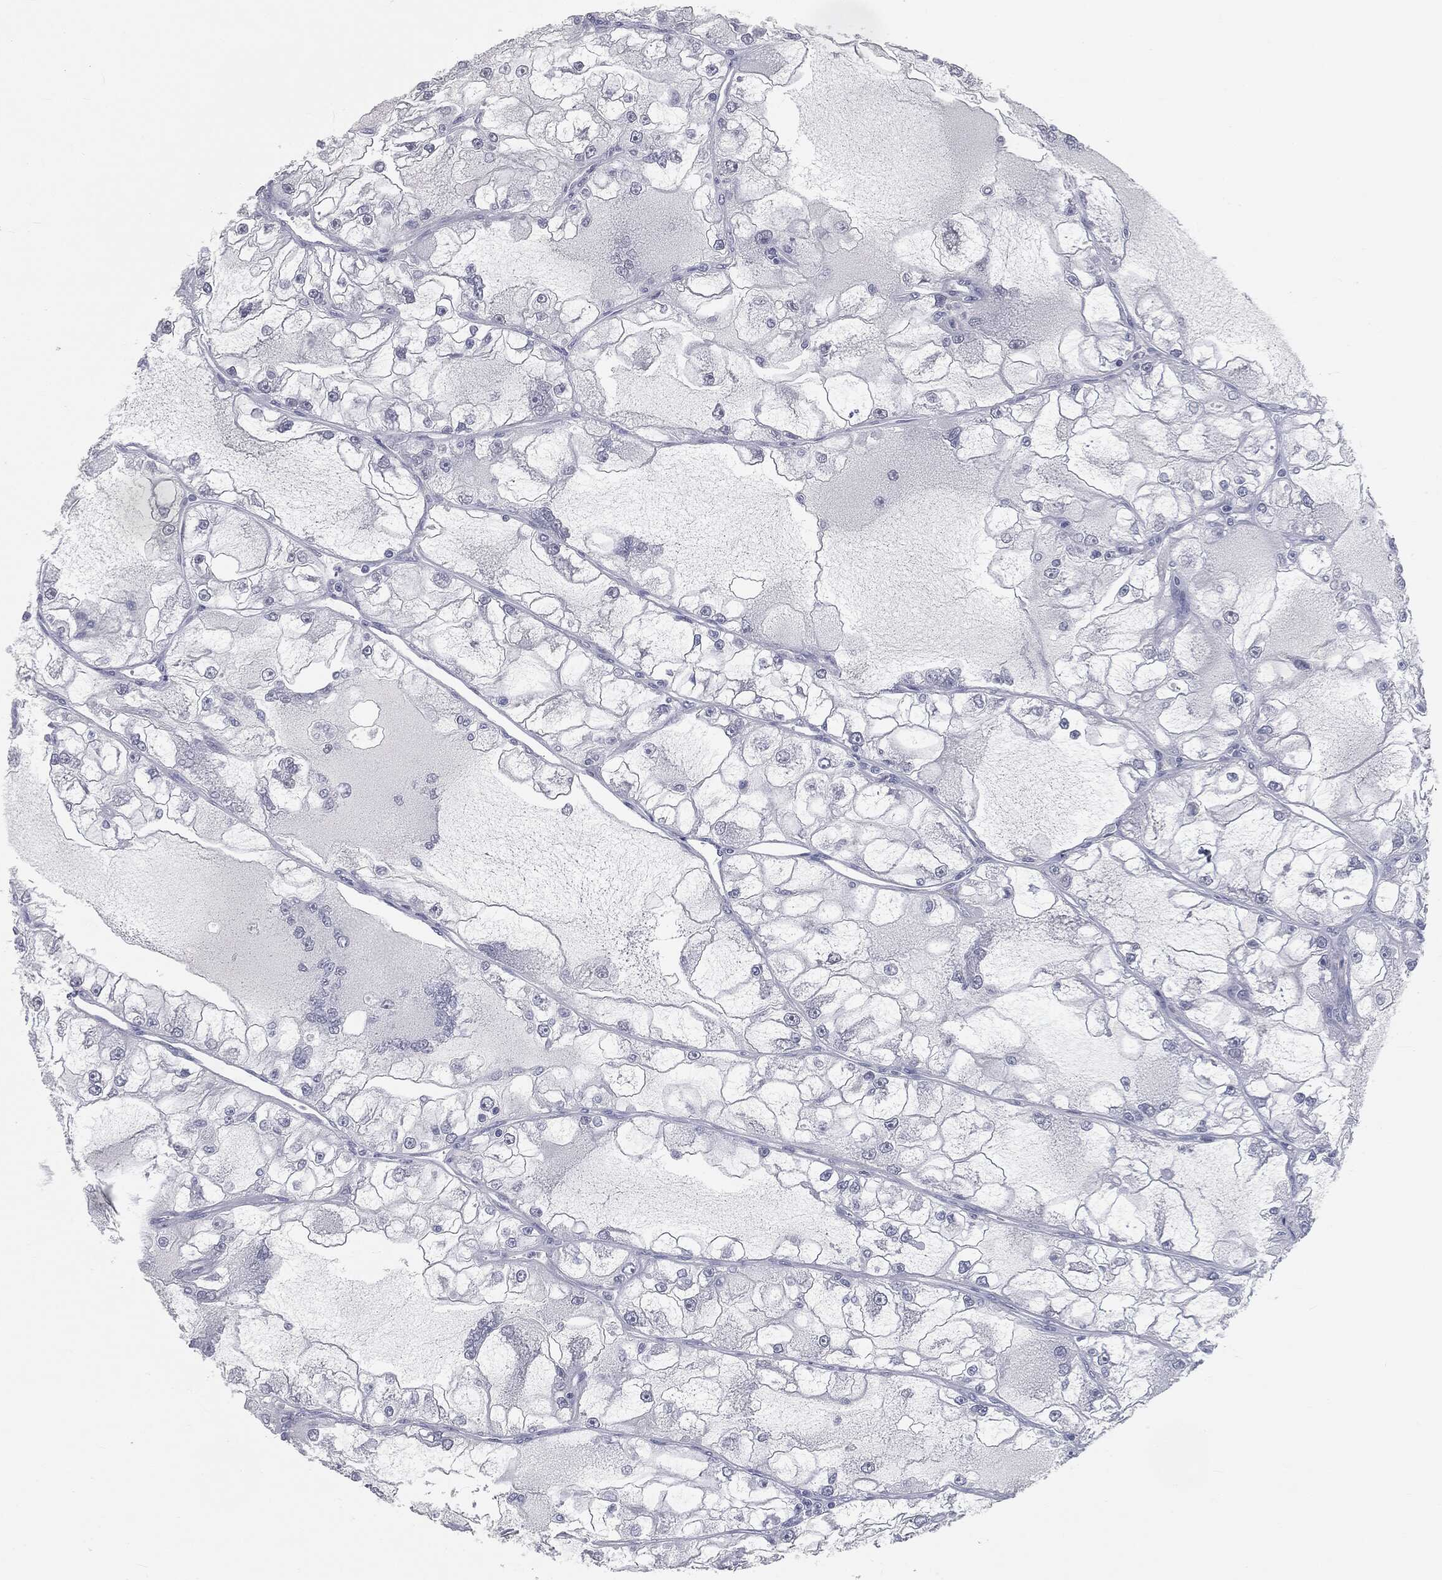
{"staining": {"intensity": "negative", "quantity": "none", "location": "none"}, "tissue": "renal cancer", "cell_type": "Tumor cells", "image_type": "cancer", "snomed": [{"axis": "morphology", "description": "Adenocarcinoma, NOS"}, {"axis": "topography", "description": "Kidney"}], "caption": "Immunohistochemistry image of adenocarcinoma (renal) stained for a protein (brown), which demonstrates no staining in tumor cells.", "gene": "PRAME", "patient": {"sex": "female", "age": 72}}